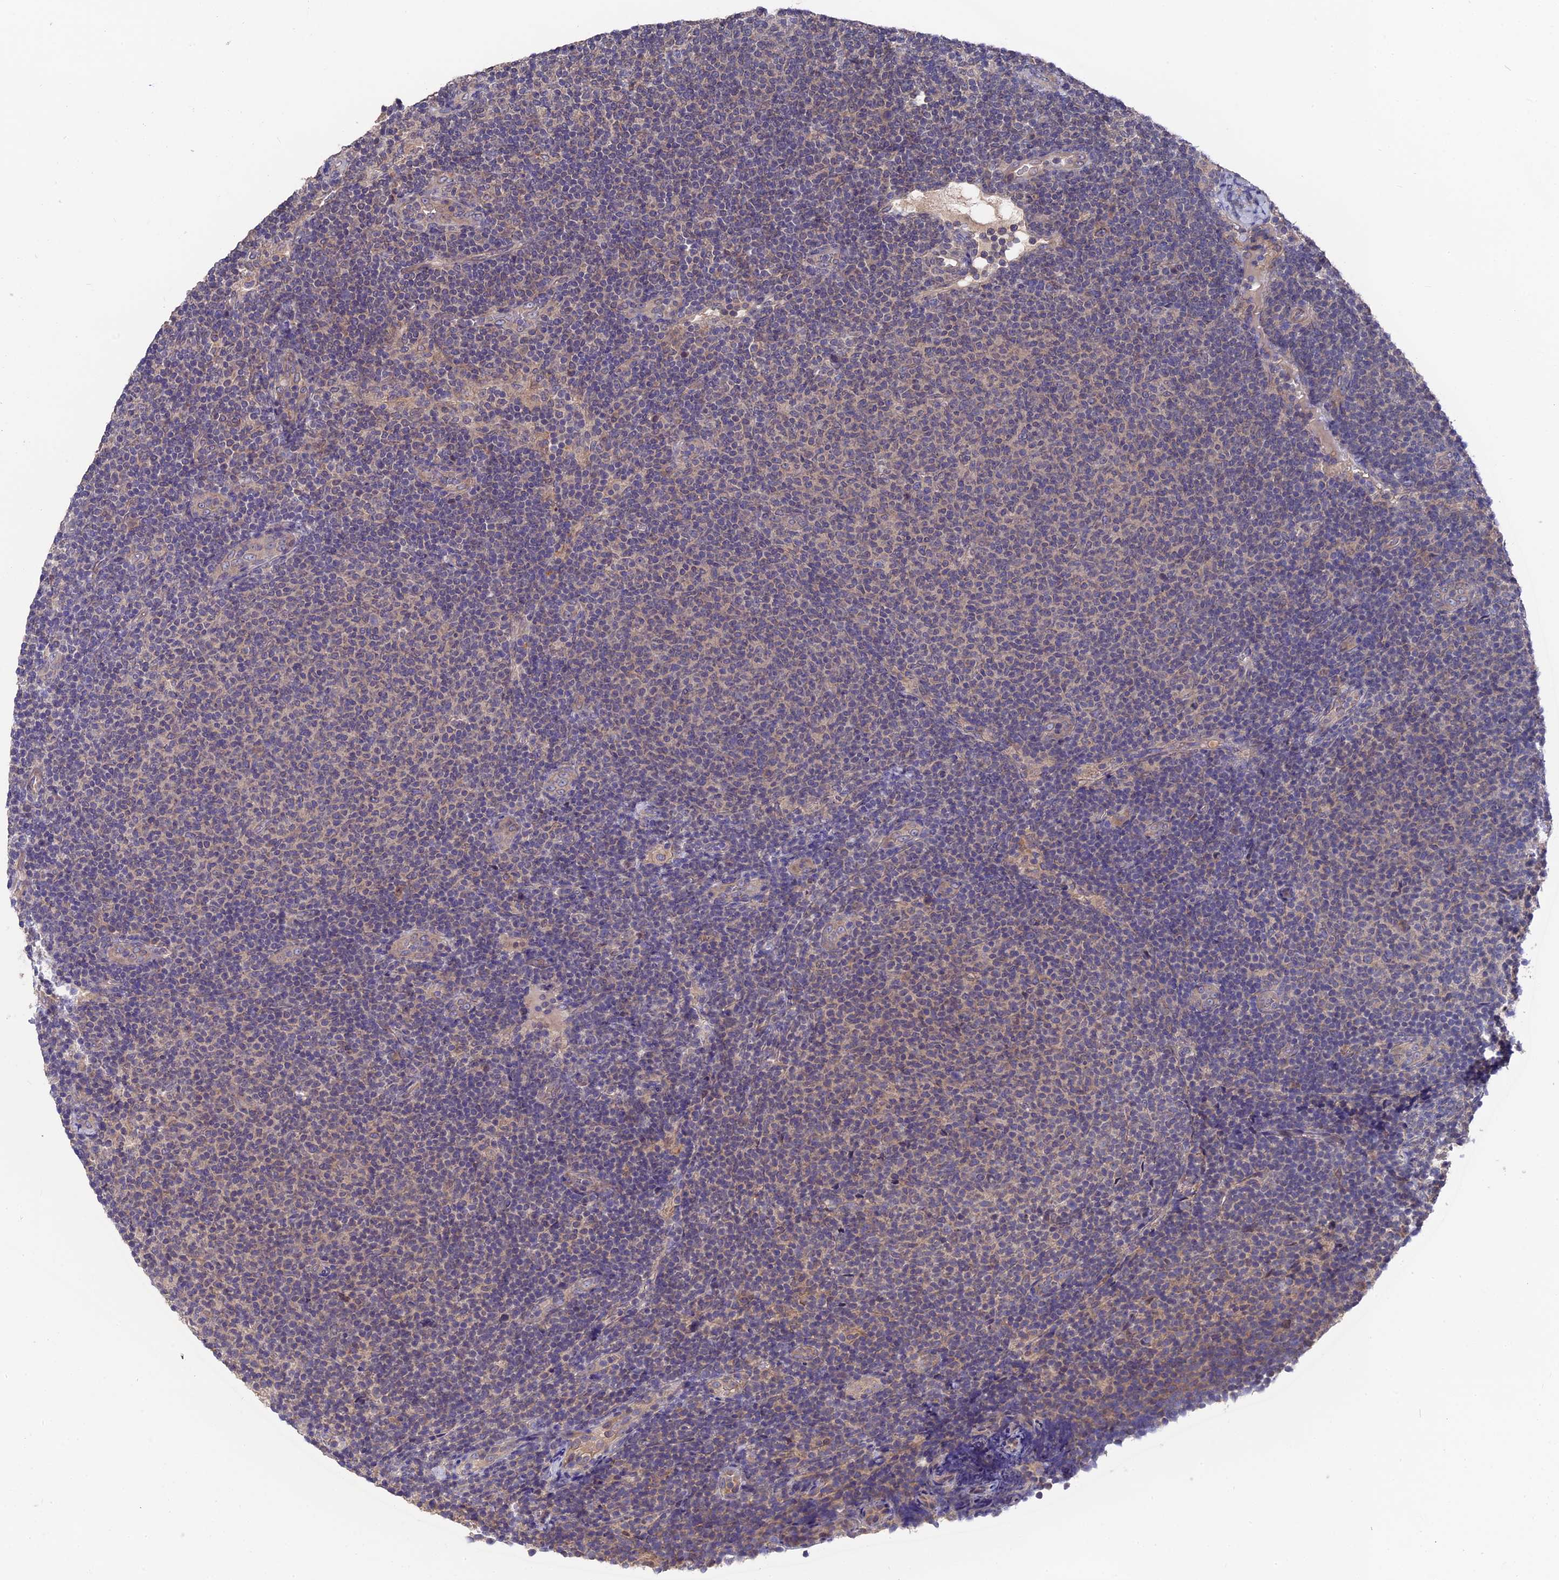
{"staining": {"intensity": "weak", "quantity": "25%-75%", "location": "cytoplasmic/membranous"}, "tissue": "lymphoma", "cell_type": "Tumor cells", "image_type": "cancer", "snomed": [{"axis": "morphology", "description": "Malignant lymphoma, non-Hodgkin's type, Low grade"}, {"axis": "topography", "description": "Lymph node"}], "caption": "IHC (DAB) staining of human lymphoma demonstrates weak cytoplasmic/membranous protein positivity in approximately 25%-75% of tumor cells.", "gene": "ZCCHC2", "patient": {"sex": "male", "age": 66}}